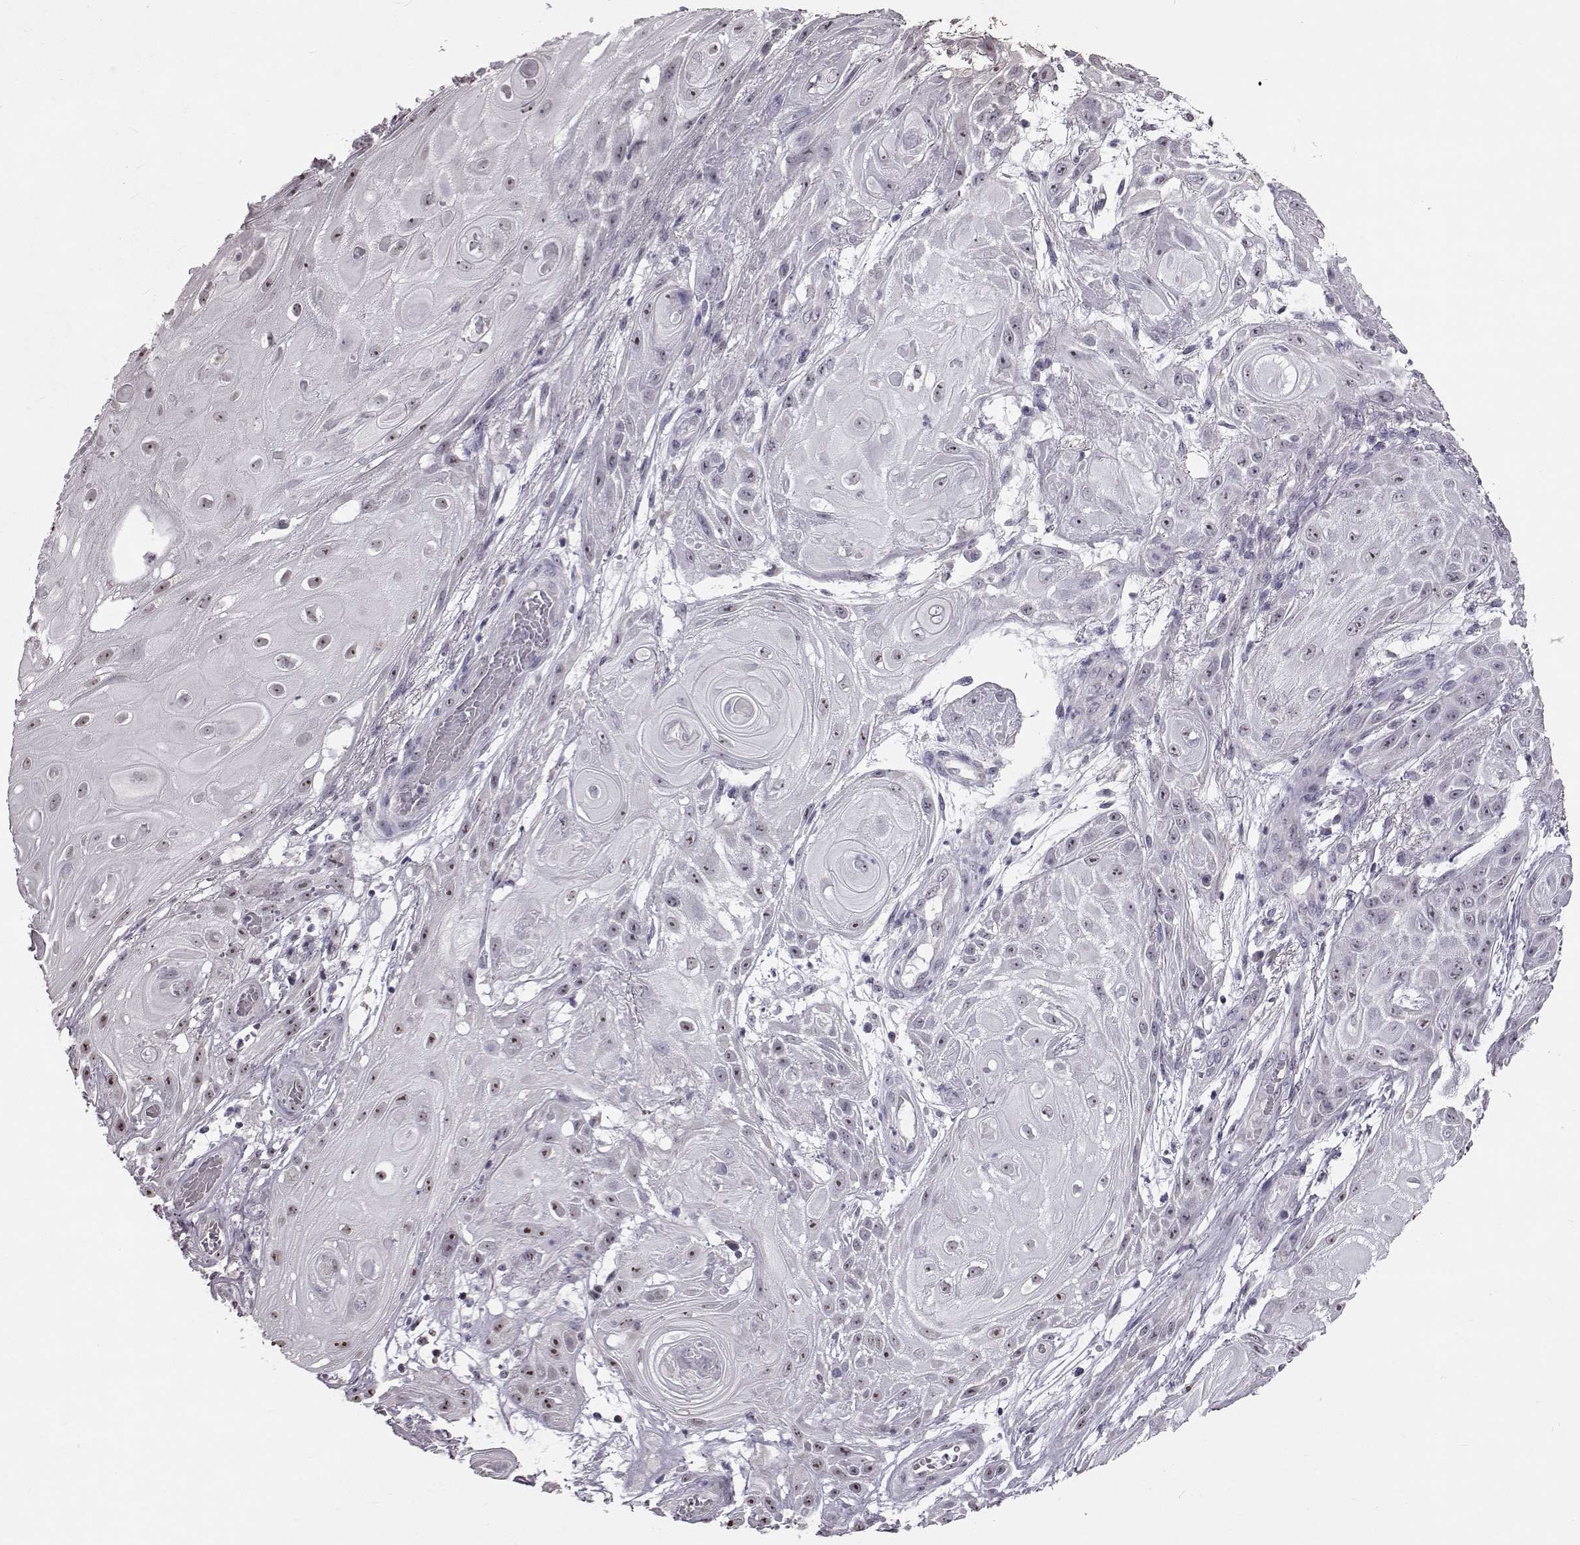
{"staining": {"intensity": "moderate", "quantity": "<25%", "location": "nuclear"}, "tissue": "skin cancer", "cell_type": "Tumor cells", "image_type": "cancer", "snomed": [{"axis": "morphology", "description": "Squamous cell carcinoma, NOS"}, {"axis": "topography", "description": "Skin"}], "caption": "DAB (3,3'-diaminobenzidine) immunohistochemical staining of squamous cell carcinoma (skin) reveals moderate nuclear protein positivity in about <25% of tumor cells.", "gene": "ALDH3A1", "patient": {"sex": "male", "age": 62}}